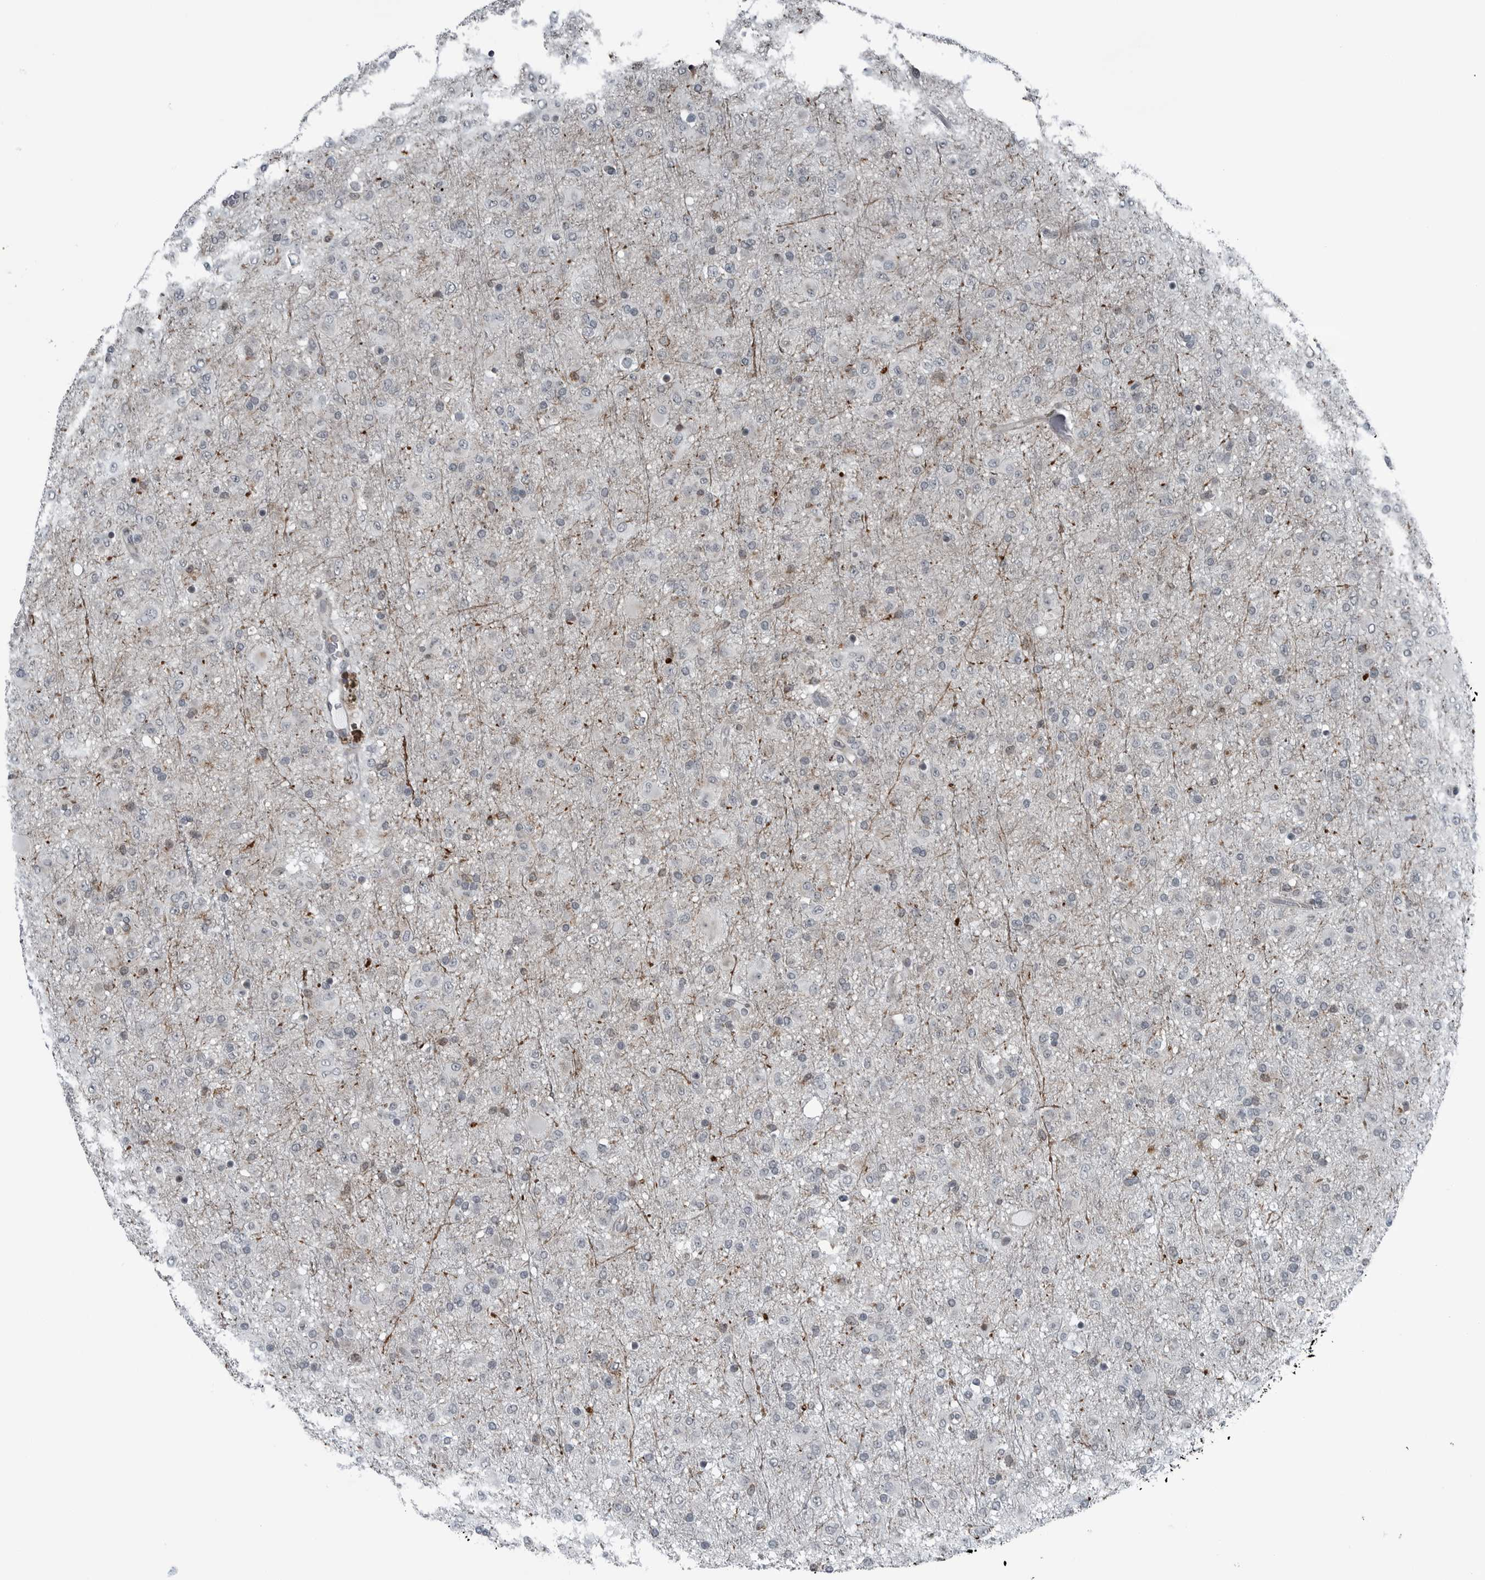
{"staining": {"intensity": "negative", "quantity": "none", "location": "none"}, "tissue": "glioma", "cell_type": "Tumor cells", "image_type": "cancer", "snomed": [{"axis": "morphology", "description": "Glioma, malignant, Low grade"}, {"axis": "topography", "description": "Brain"}], "caption": "Tumor cells show no significant positivity in glioma.", "gene": "GAK", "patient": {"sex": "male", "age": 65}}